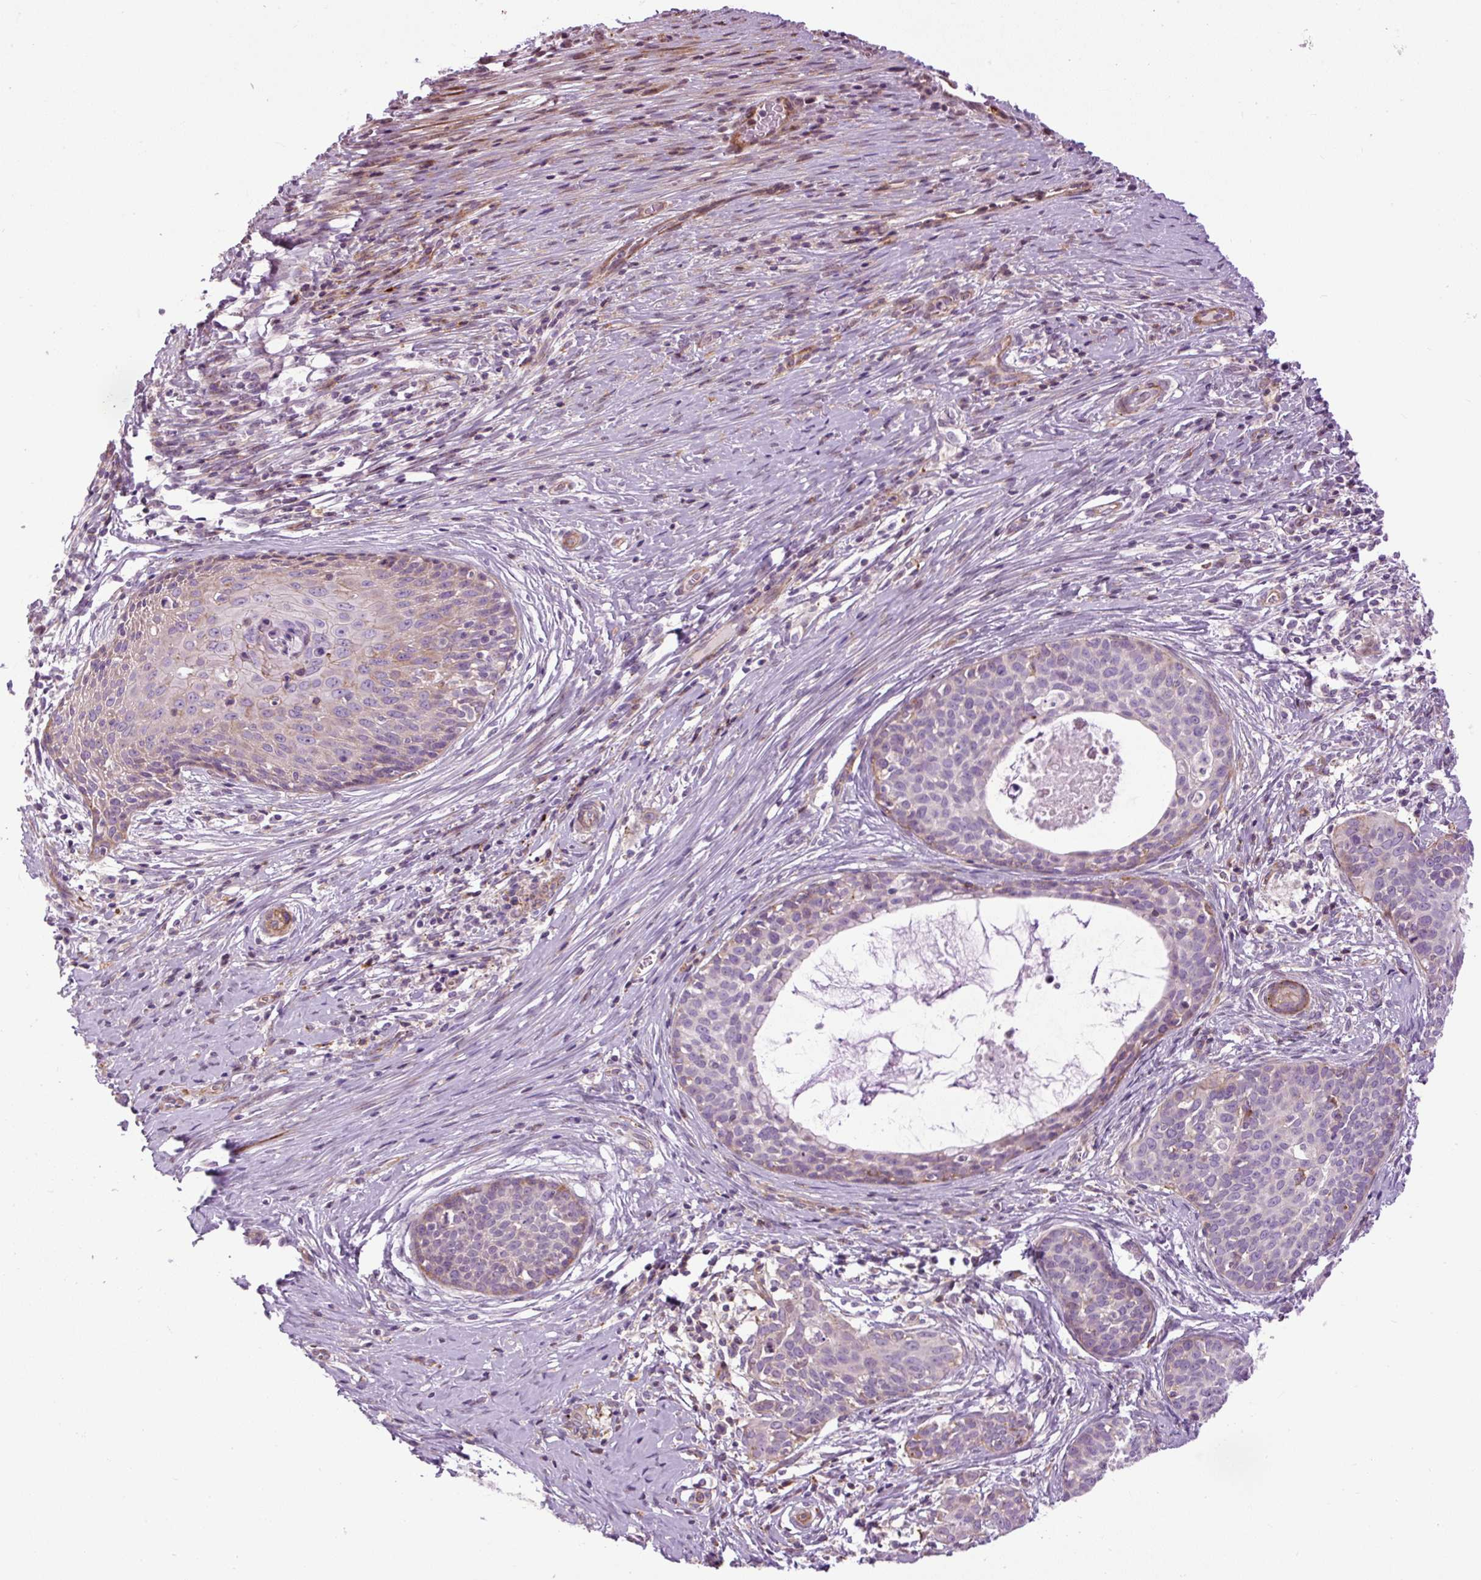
{"staining": {"intensity": "weak", "quantity": "<25%", "location": "cytoplasmic/membranous"}, "tissue": "cervical cancer", "cell_type": "Tumor cells", "image_type": "cancer", "snomed": [{"axis": "morphology", "description": "Squamous cell carcinoma, NOS"}, {"axis": "morphology", "description": "Adenocarcinoma, NOS"}, {"axis": "topography", "description": "Cervix"}], "caption": "Image shows no protein staining in tumor cells of cervical cancer (adenocarcinoma) tissue.", "gene": "ZNF197", "patient": {"sex": "female", "age": 52}}